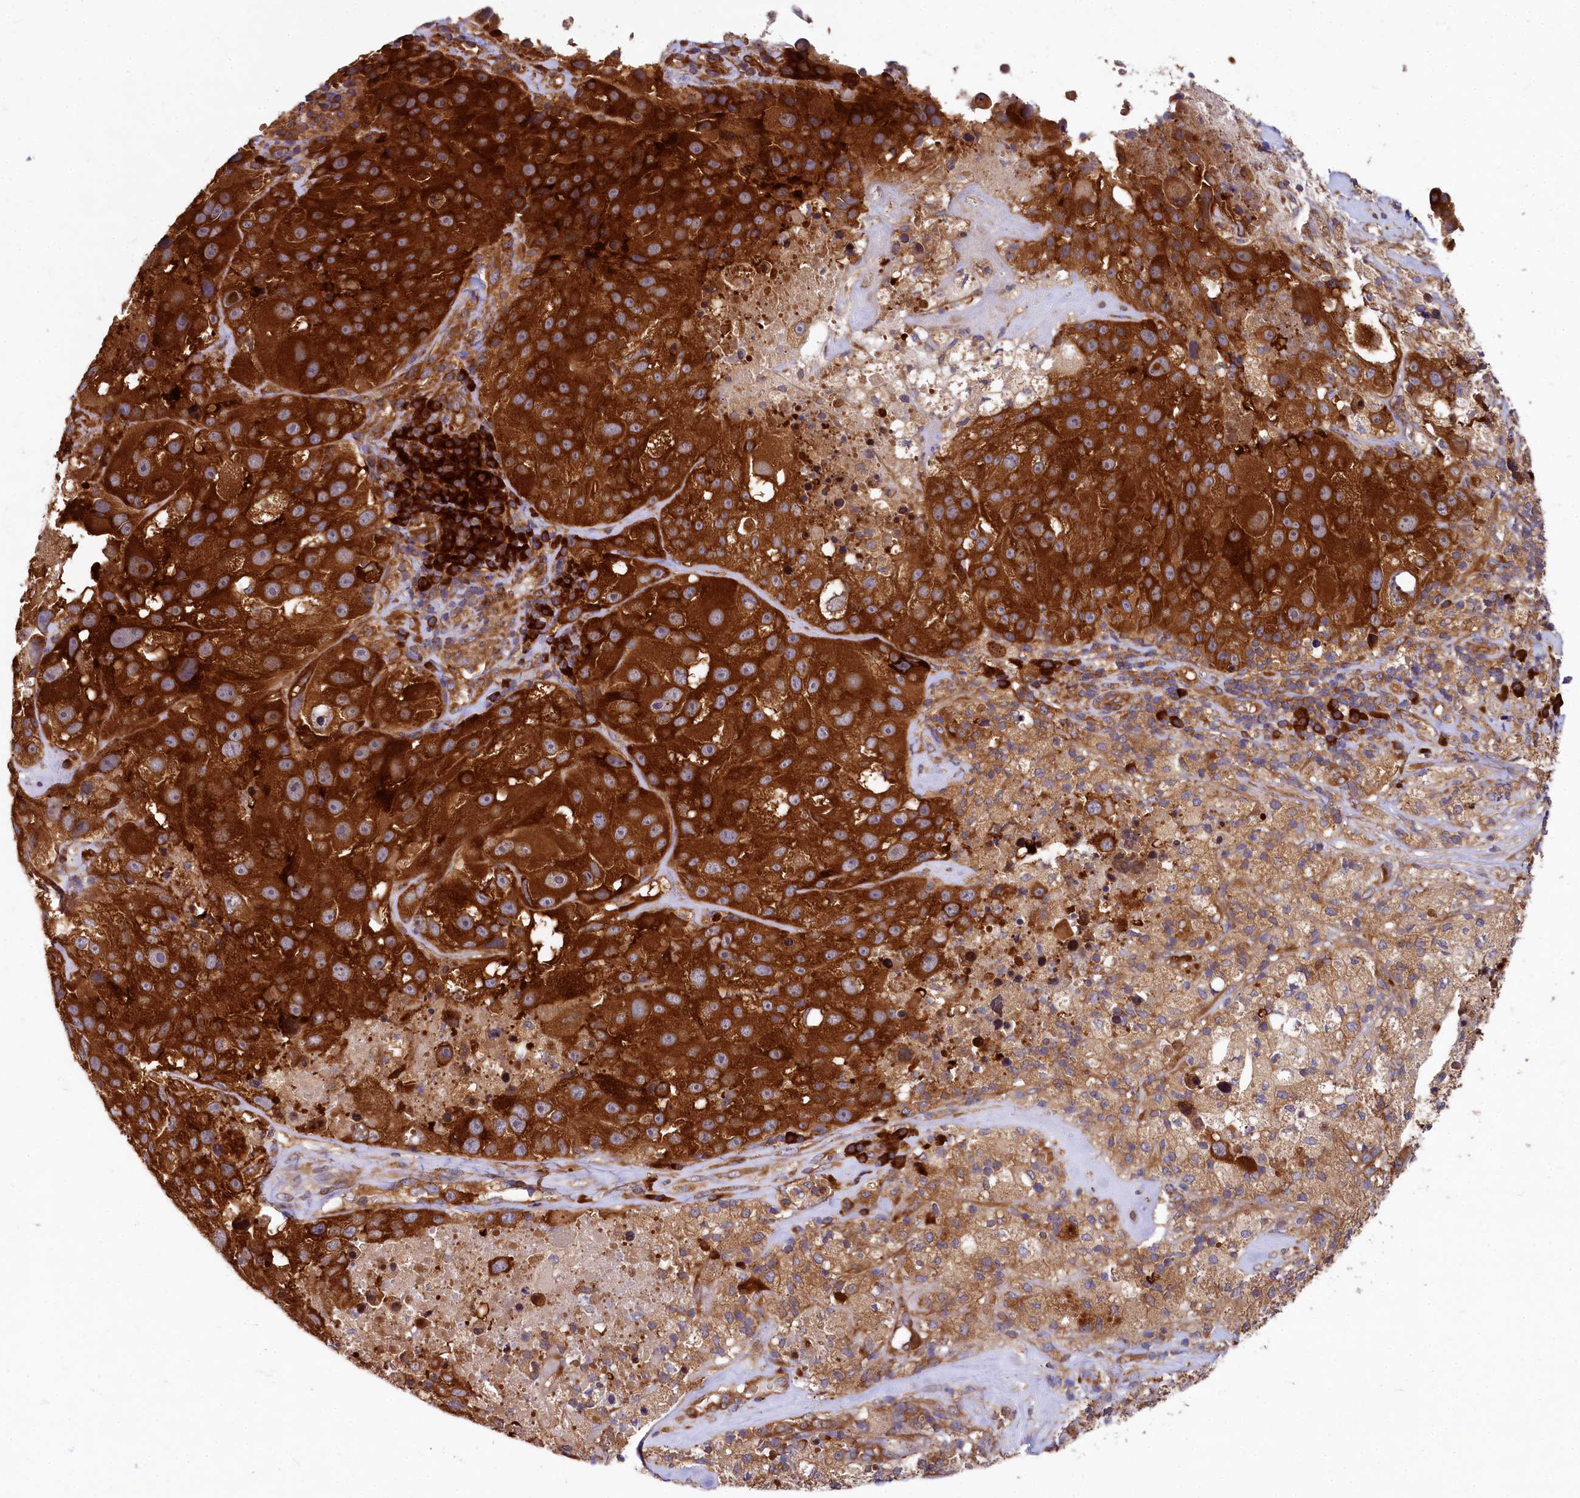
{"staining": {"intensity": "strong", "quantity": ">75%", "location": "cytoplasmic/membranous"}, "tissue": "melanoma", "cell_type": "Tumor cells", "image_type": "cancer", "snomed": [{"axis": "morphology", "description": "Malignant melanoma, Metastatic site"}, {"axis": "topography", "description": "Lymph node"}], "caption": "Immunohistochemical staining of human melanoma demonstrates high levels of strong cytoplasmic/membranous protein positivity in approximately >75% of tumor cells. The protein is stained brown, and the nuclei are stained in blue (DAB IHC with brightfield microscopy, high magnification).", "gene": "EIF2B2", "patient": {"sex": "male", "age": 62}}